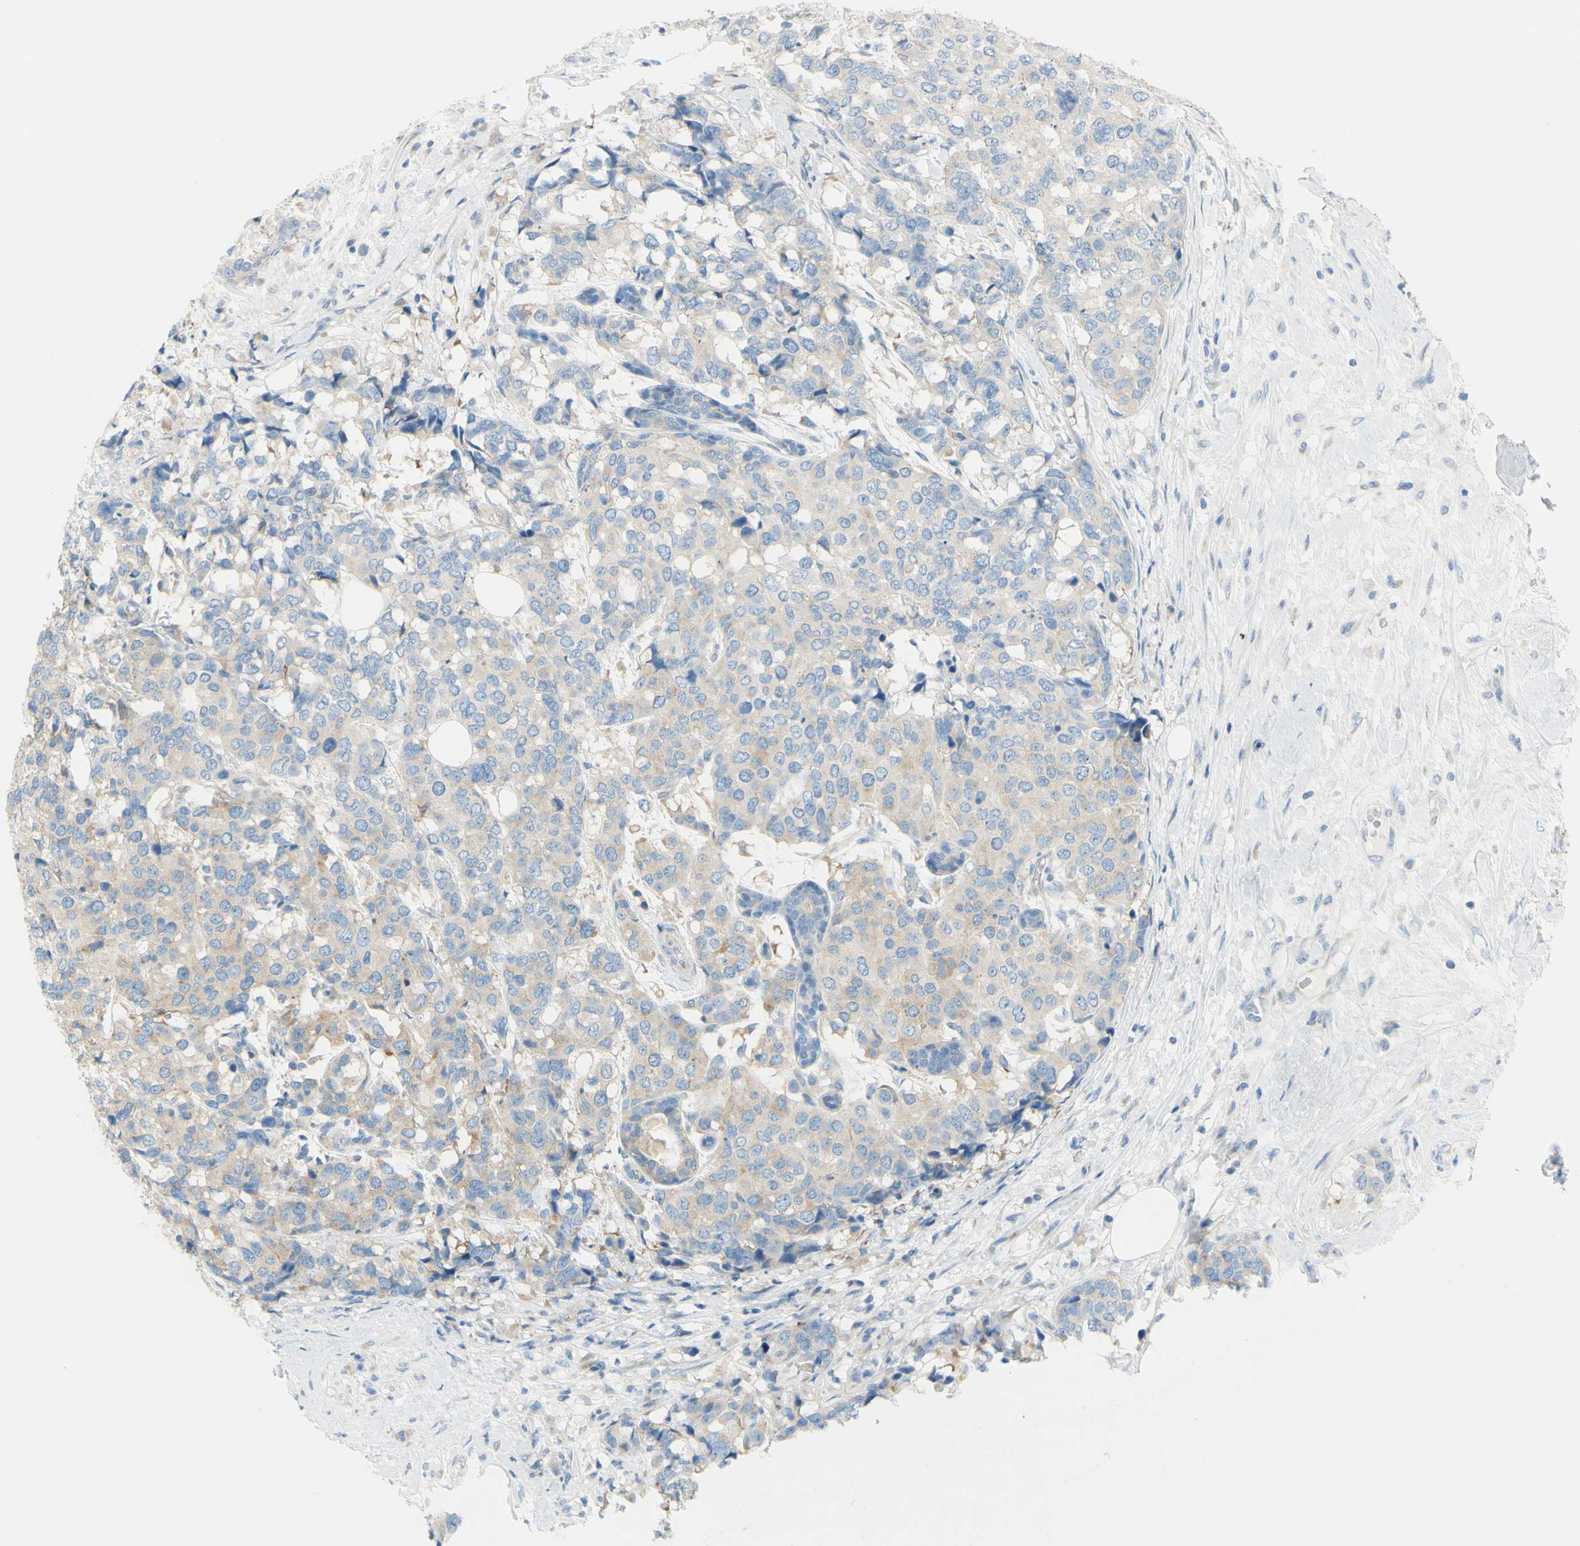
{"staining": {"intensity": "weak", "quantity": ">75%", "location": "cytoplasmic/membranous"}, "tissue": "breast cancer", "cell_type": "Tumor cells", "image_type": "cancer", "snomed": [{"axis": "morphology", "description": "Lobular carcinoma"}, {"axis": "topography", "description": "Breast"}], "caption": "A brown stain shows weak cytoplasmic/membranous expression of a protein in lobular carcinoma (breast) tumor cells.", "gene": "FRMD4B", "patient": {"sex": "female", "age": 59}}